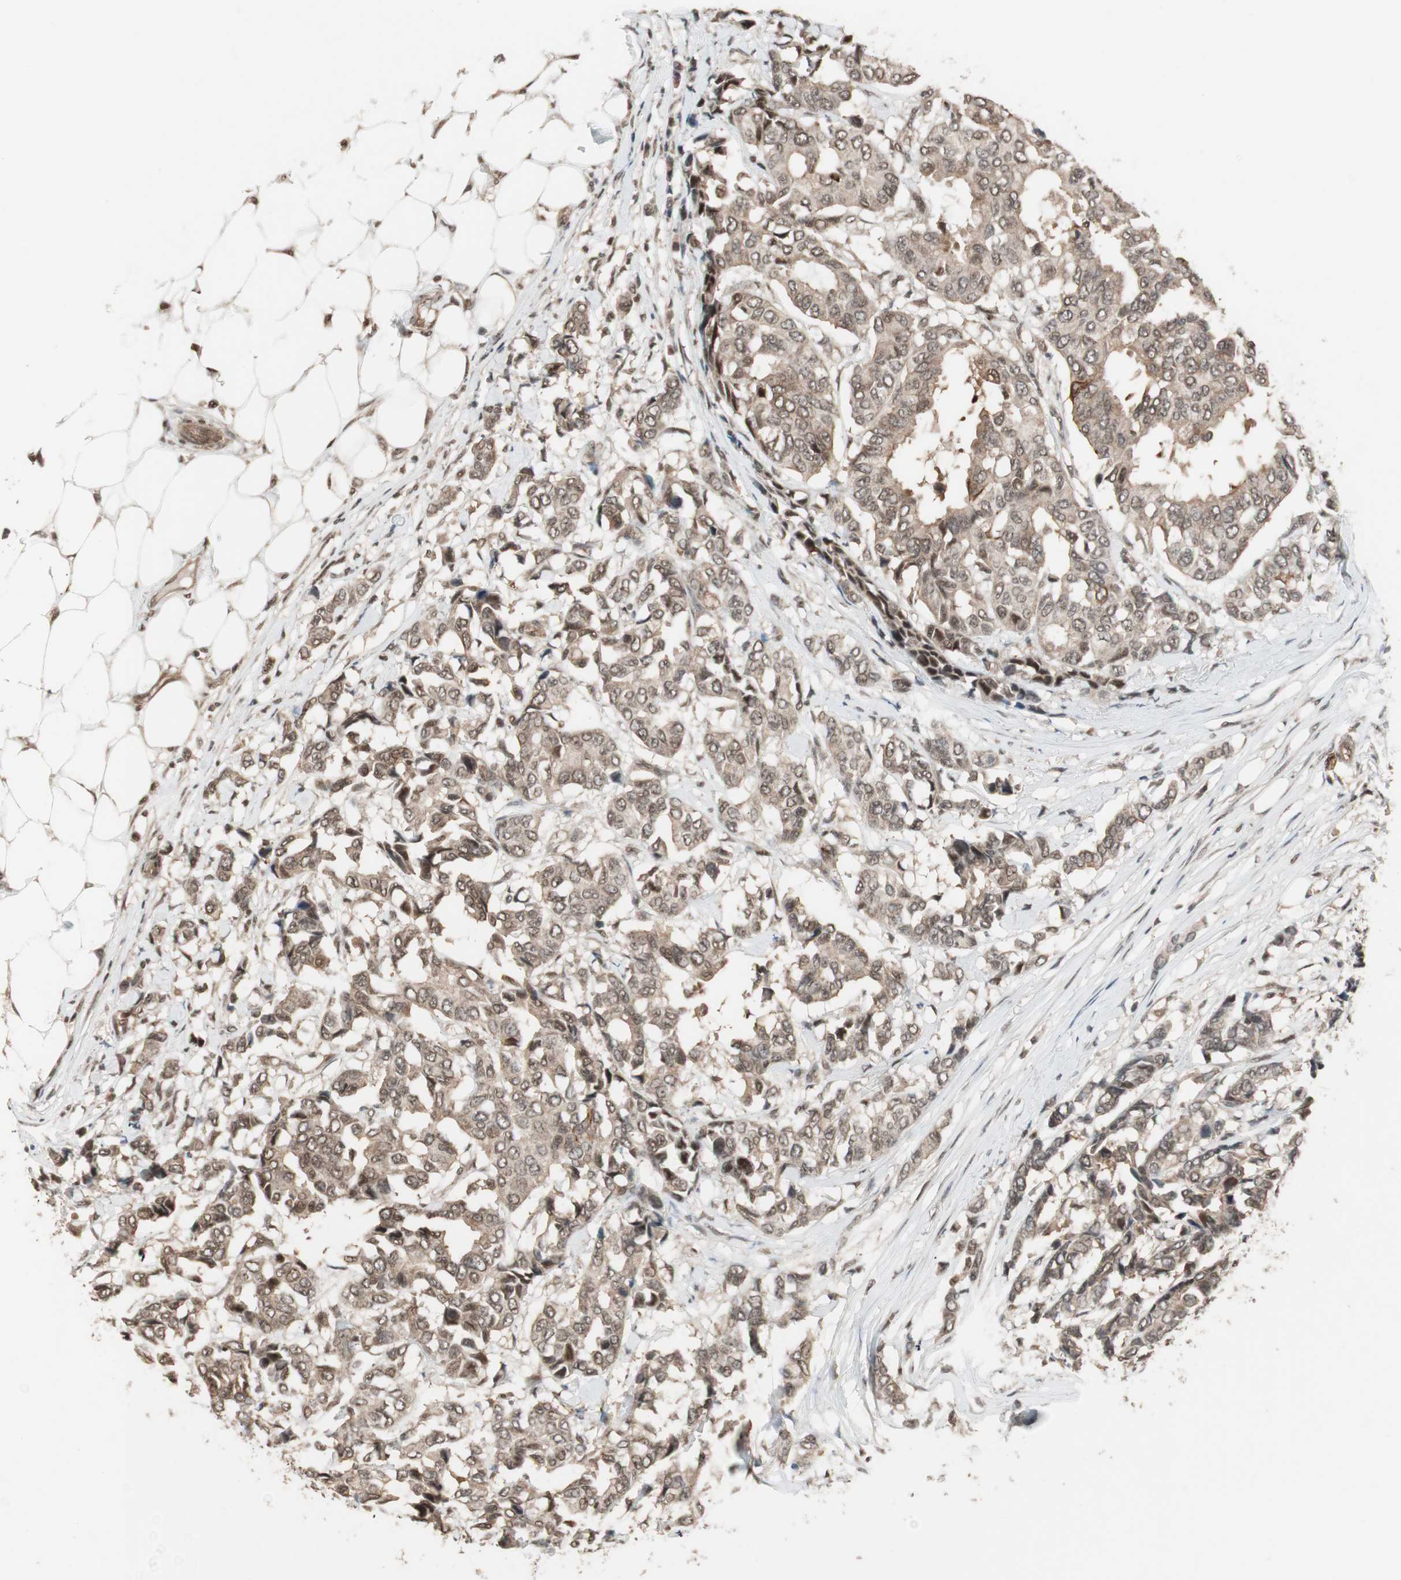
{"staining": {"intensity": "moderate", "quantity": ">75%", "location": "cytoplasmic/membranous"}, "tissue": "breast cancer", "cell_type": "Tumor cells", "image_type": "cancer", "snomed": [{"axis": "morphology", "description": "Duct carcinoma"}, {"axis": "topography", "description": "Breast"}], "caption": "Breast invasive ductal carcinoma tissue demonstrates moderate cytoplasmic/membranous staining in approximately >75% of tumor cells, visualized by immunohistochemistry.", "gene": "DRAP1", "patient": {"sex": "female", "age": 87}}